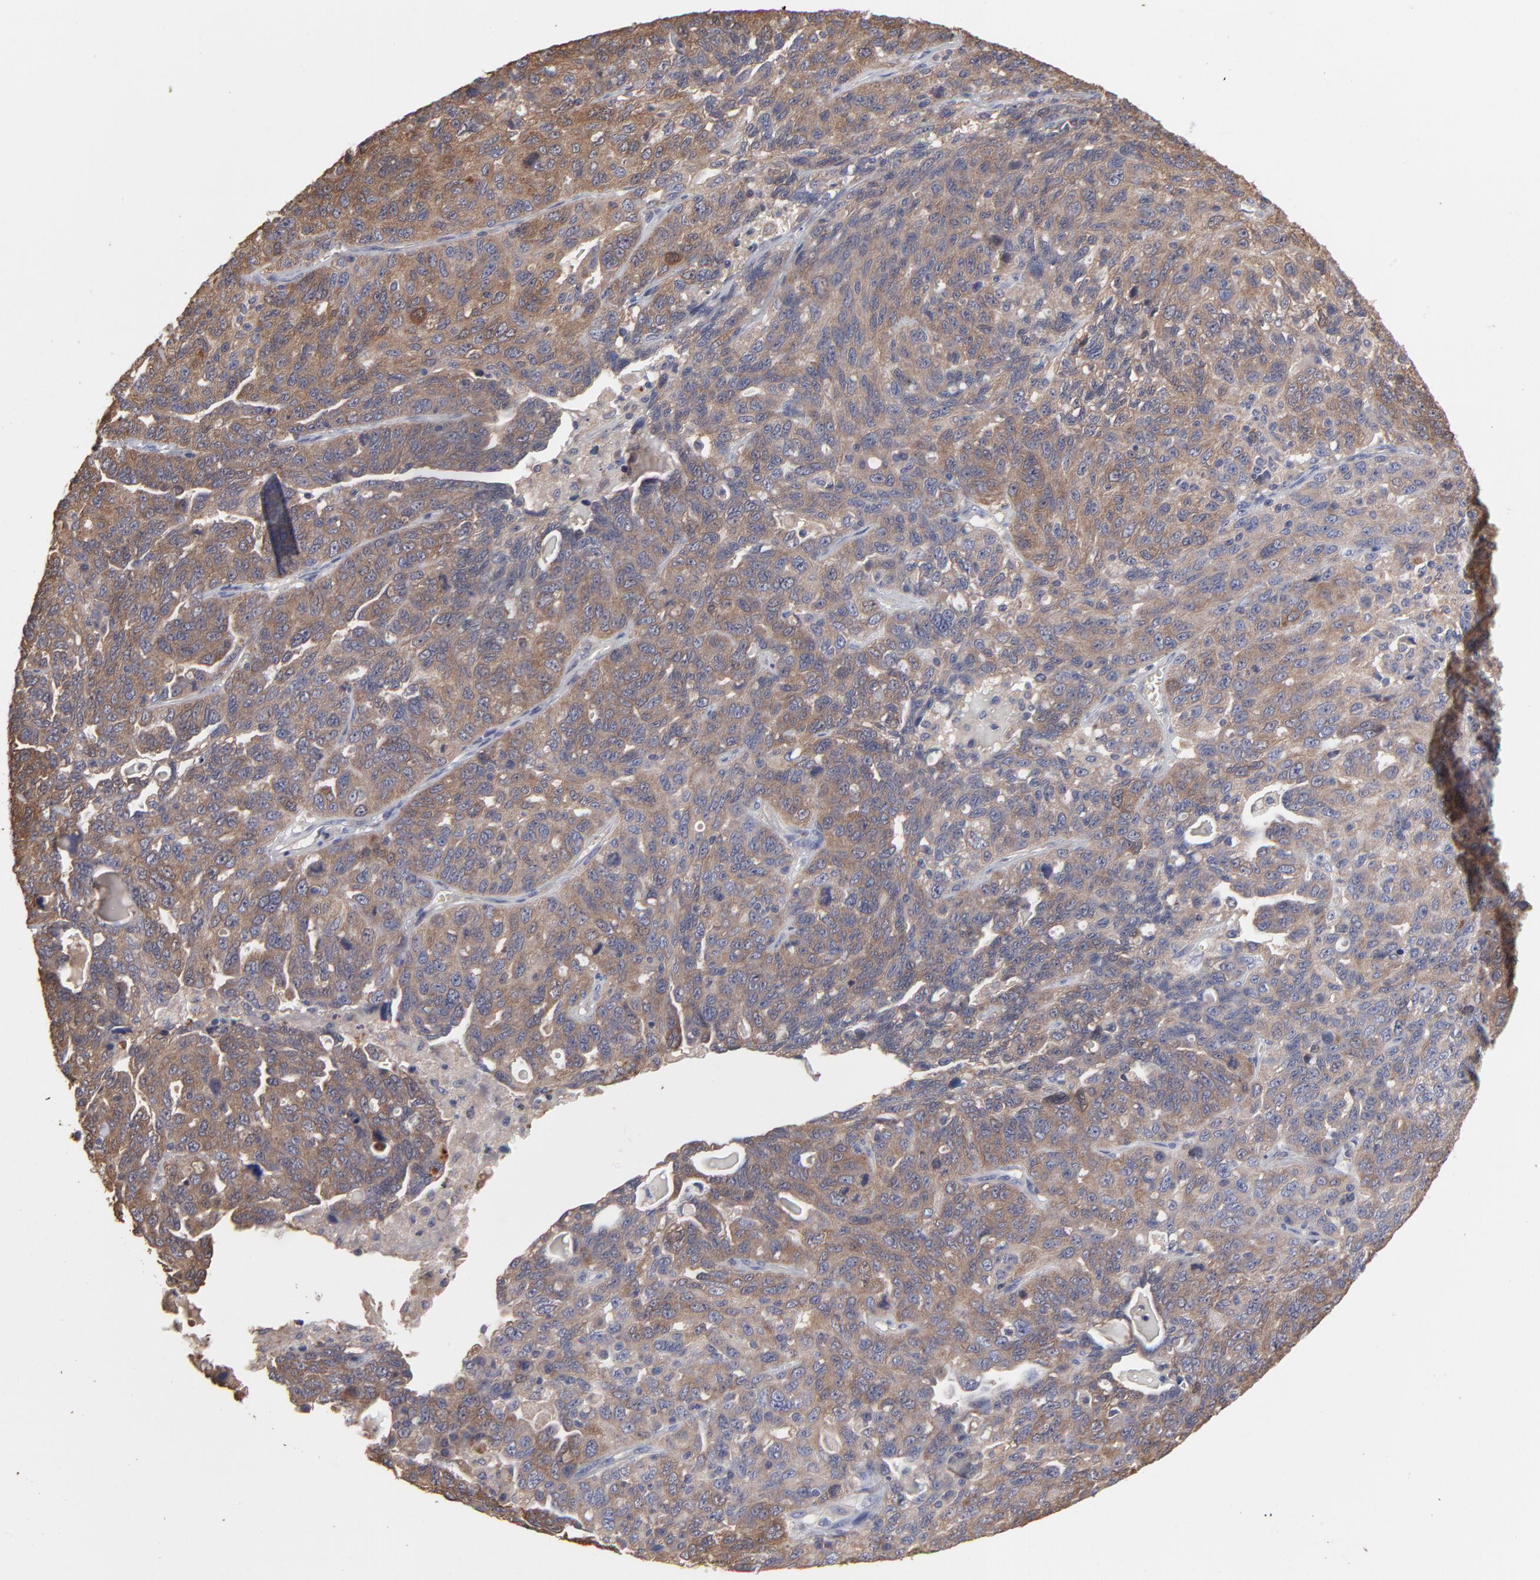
{"staining": {"intensity": "moderate", "quantity": ">75%", "location": "cytoplasmic/membranous"}, "tissue": "ovarian cancer", "cell_type": "Tumor cells", "image_type": "cancer", "snomed": [{"axis": "morphology", "description": "Cystadenocarcinoma, serous, NOS"}, {"axis": "topography", "description": "Ovary"}], "caption": "Immunohistochemical staining of ovarian cancer (serous cystadenocarcinoma) demonstrates medium levels of moderate cytoplasmic/membranous protein expression in approximately >75% of tumor cells.", "gene": "TANGO2", "patient": {"sex": "female", "age": 71}}